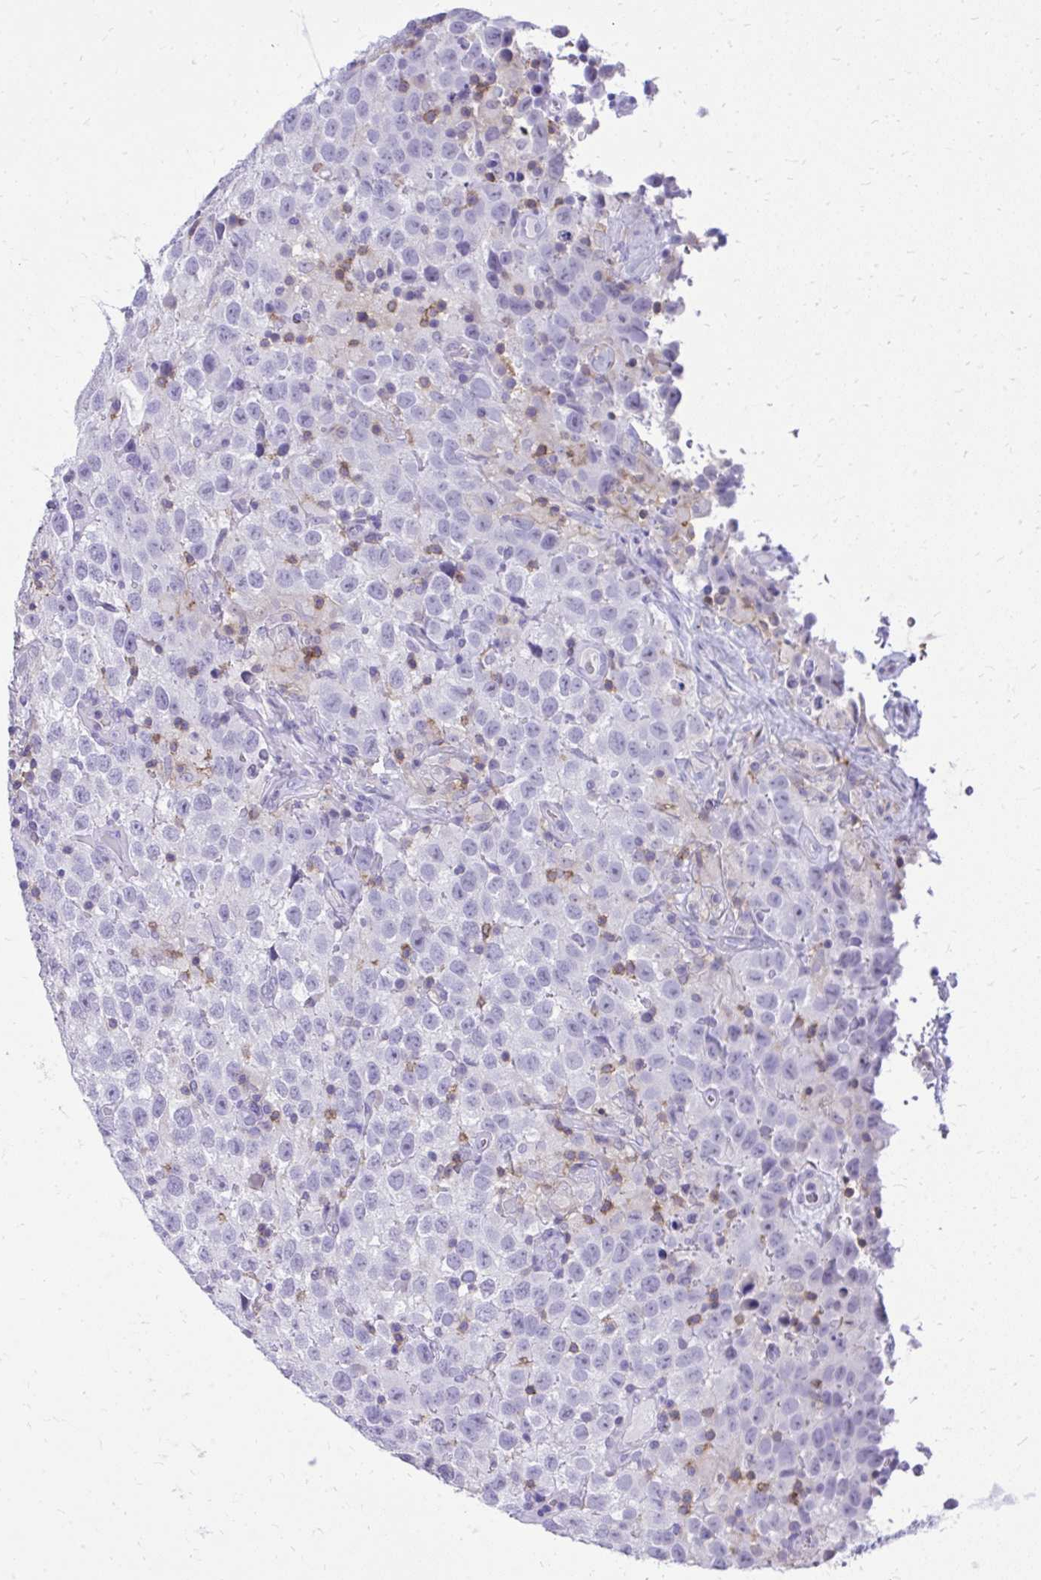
{"staining": {"intensity": "negative", "quantity": "none", "location": "none"}, "tissue": "testis cancer", "cell_type": "Tumor cells", "image_type": "cancer", "snomed": [{"axis": "morphology", "description": "Seminoma, NOS"}, {"axis": "topography", "description": "Testis"}], "caption": "This photomicrograph is of testis seminoma stained with IHC to label a protein in brown with the nuclei are counter-stained blue. There is no positivity in tumor cells. (DAB (3,3'-diaminobenzidine) immunohistochemistry visualized using brightfield microscopy, high magnification).", "gene": "GPRIN3", "patient": {"sex": "male", "age": 41}}